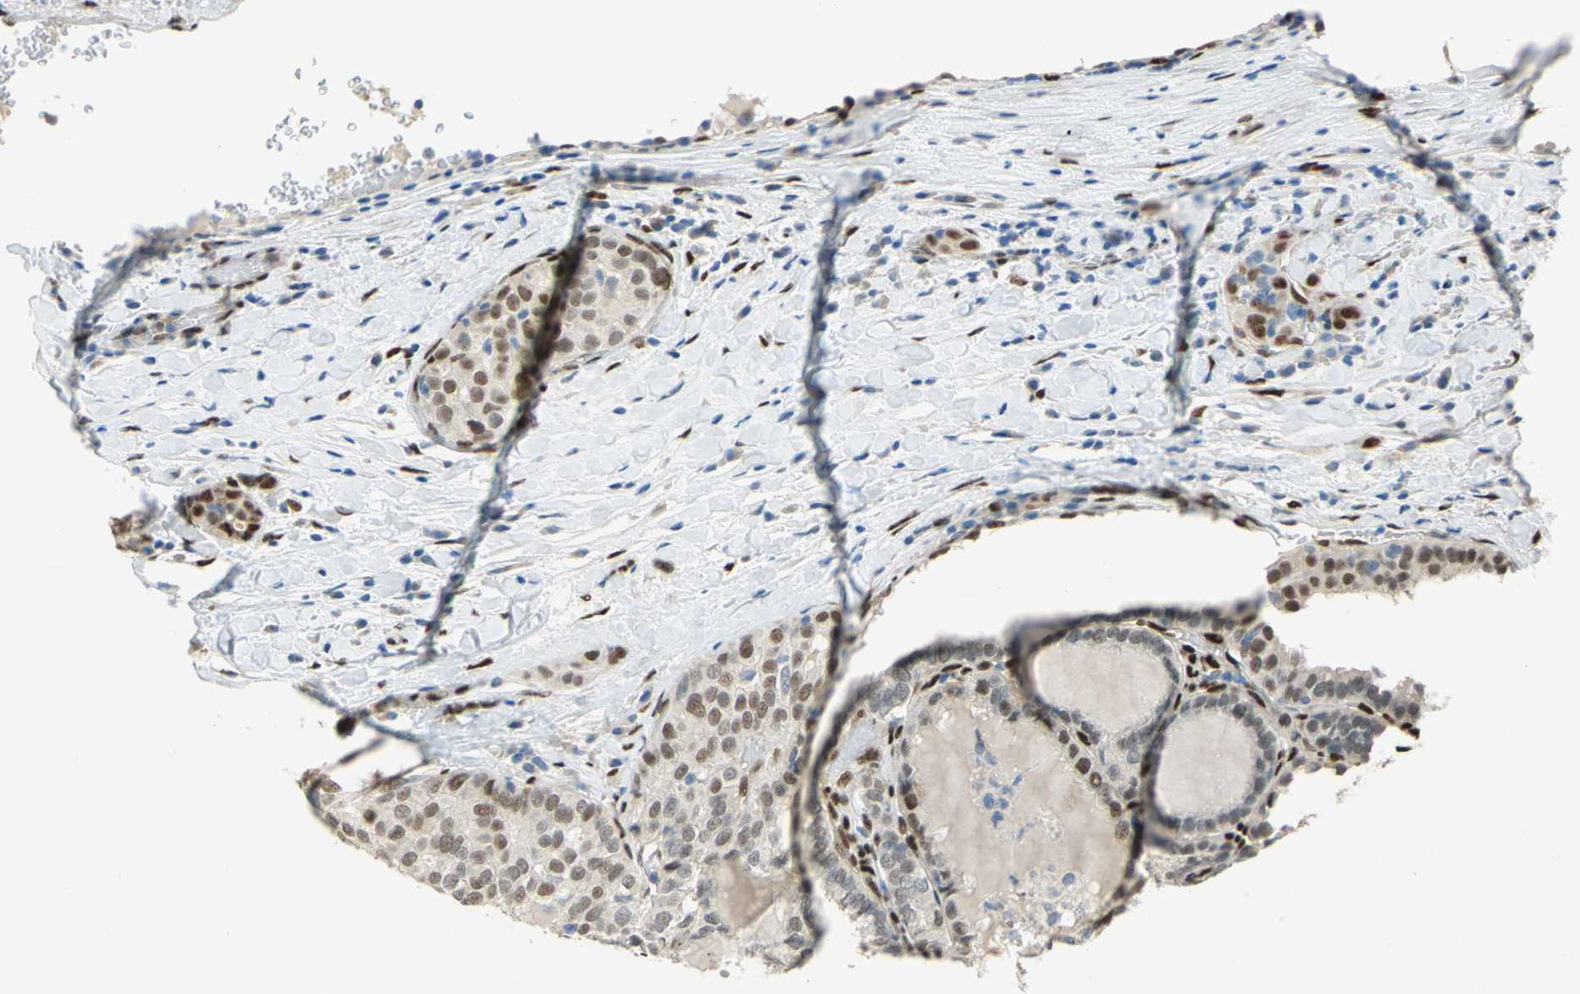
{"staining": {"intensity": "moderate", "quantity": "25%-75%", "location": "cytoplasmic/membranous,nuclear"}, "tissue": "thyroid cancer", "cell_type": "Tumor cells", "image_type": "cancer", "snomed": [{"axis": "morphology", "description": "Papillary adenocarcinoma, NOS"}, {"axis": "topography", "description": "Thyroid gland"}], "caption": "Brown immunohistochemical staining in human papillary adenocarcinoma (thyroid) exhibits moderate cytoplasmic/membranous and nuclear staining in approximately 25%-75% of tumor cells.", "gene": "RBFOX2", "patient": {"sex": "female", "age": 30}}